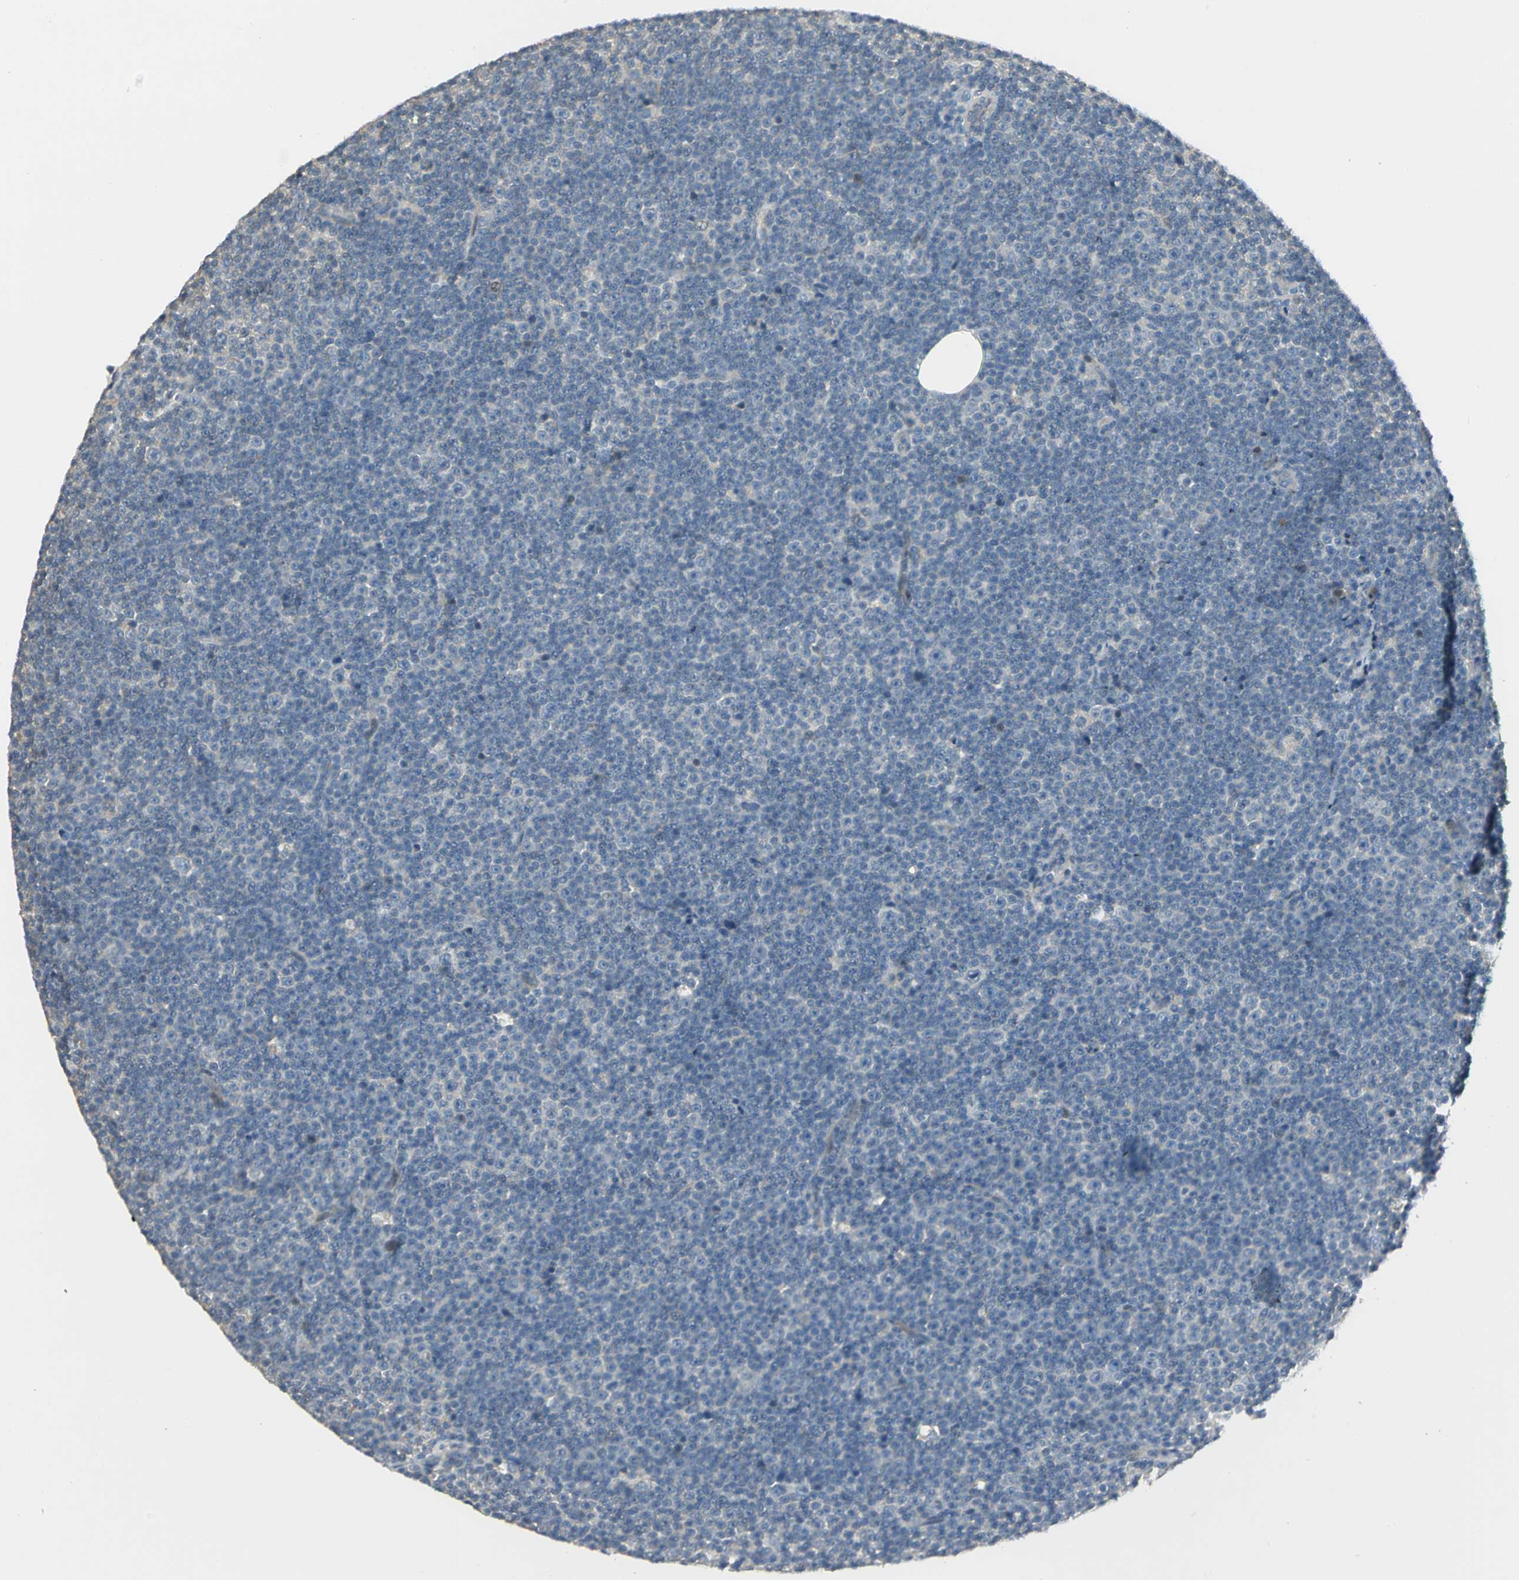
{"staining": {"intensity": "negative", "quantity": "none", "location": "none"}, "tissue": "lymphoma", "cell_type": "Tumor cells", "image_type": "cancer", "snomed": [{"axis": "morphology", "description": "Malignant lymphoma, non-Hodgkin's type, Low grade"}, {"axis": "topography", "description": "Lymph node"}], "caption": "The histopathology image displays no significant positivity in tumor cells of low-grade malignant lymphoma, non-Hodgkin's type.", "gene": "PROC", "patient": {"sex": "female", "age": 67}}